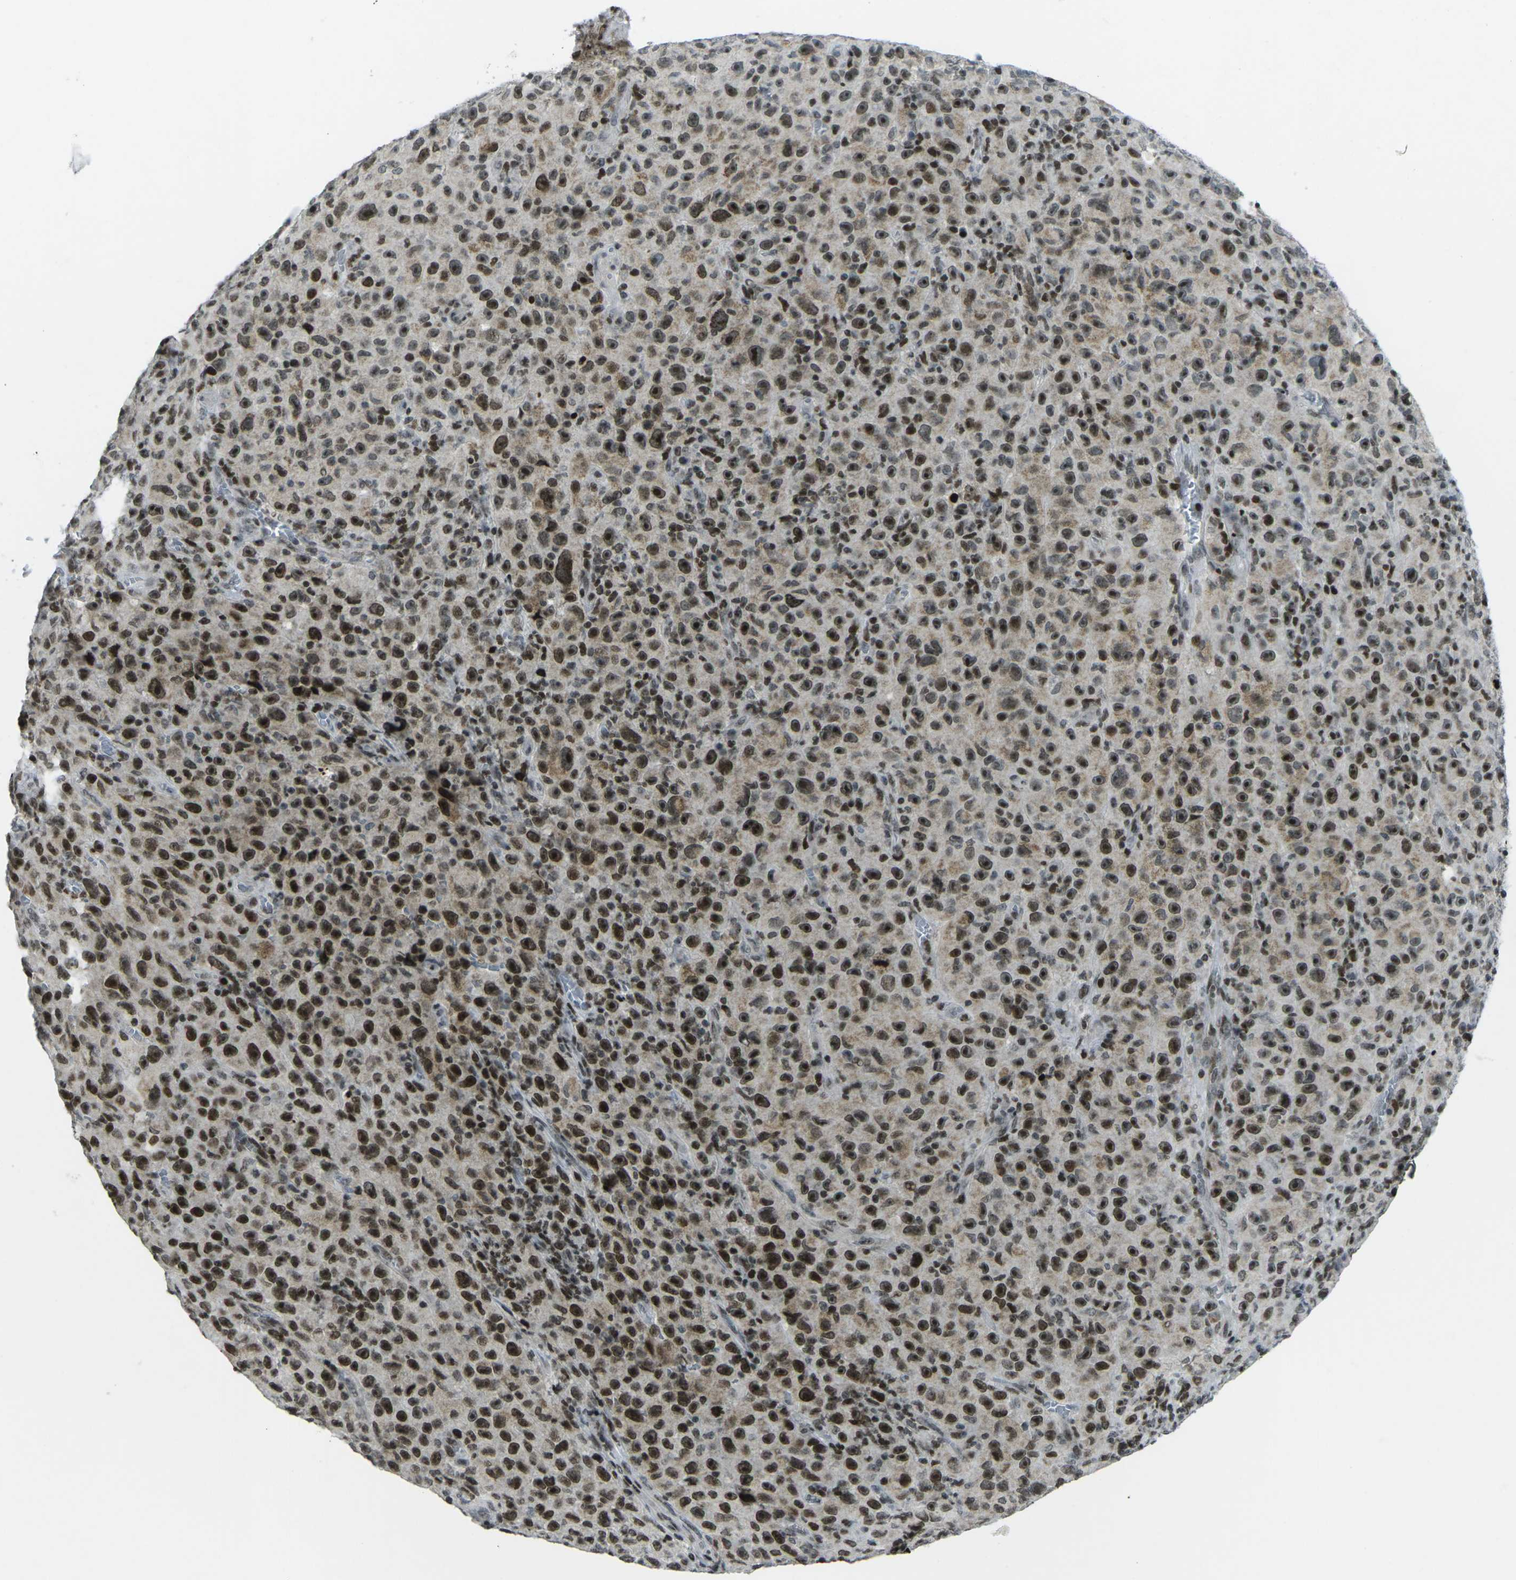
{"staining": {"intensity": "strong", "quantity": ">75%", "location": "nuclear"}, "tissue": "melanoma", "cell_type": "Tumor cells", "image_type": "cancer", "snomed": [{"axis": "morphology", "description": "Malignant melanoma, NOS"}, {"axis": "topography", "description": "Skin"}], "caption": "The micrograph reveals a brown stain indicating the presence of a protein in the nuclear of tumor cells in malignant melanoma.", "gene": "EME1", "patient": {"sex": "female", "age": 82}}